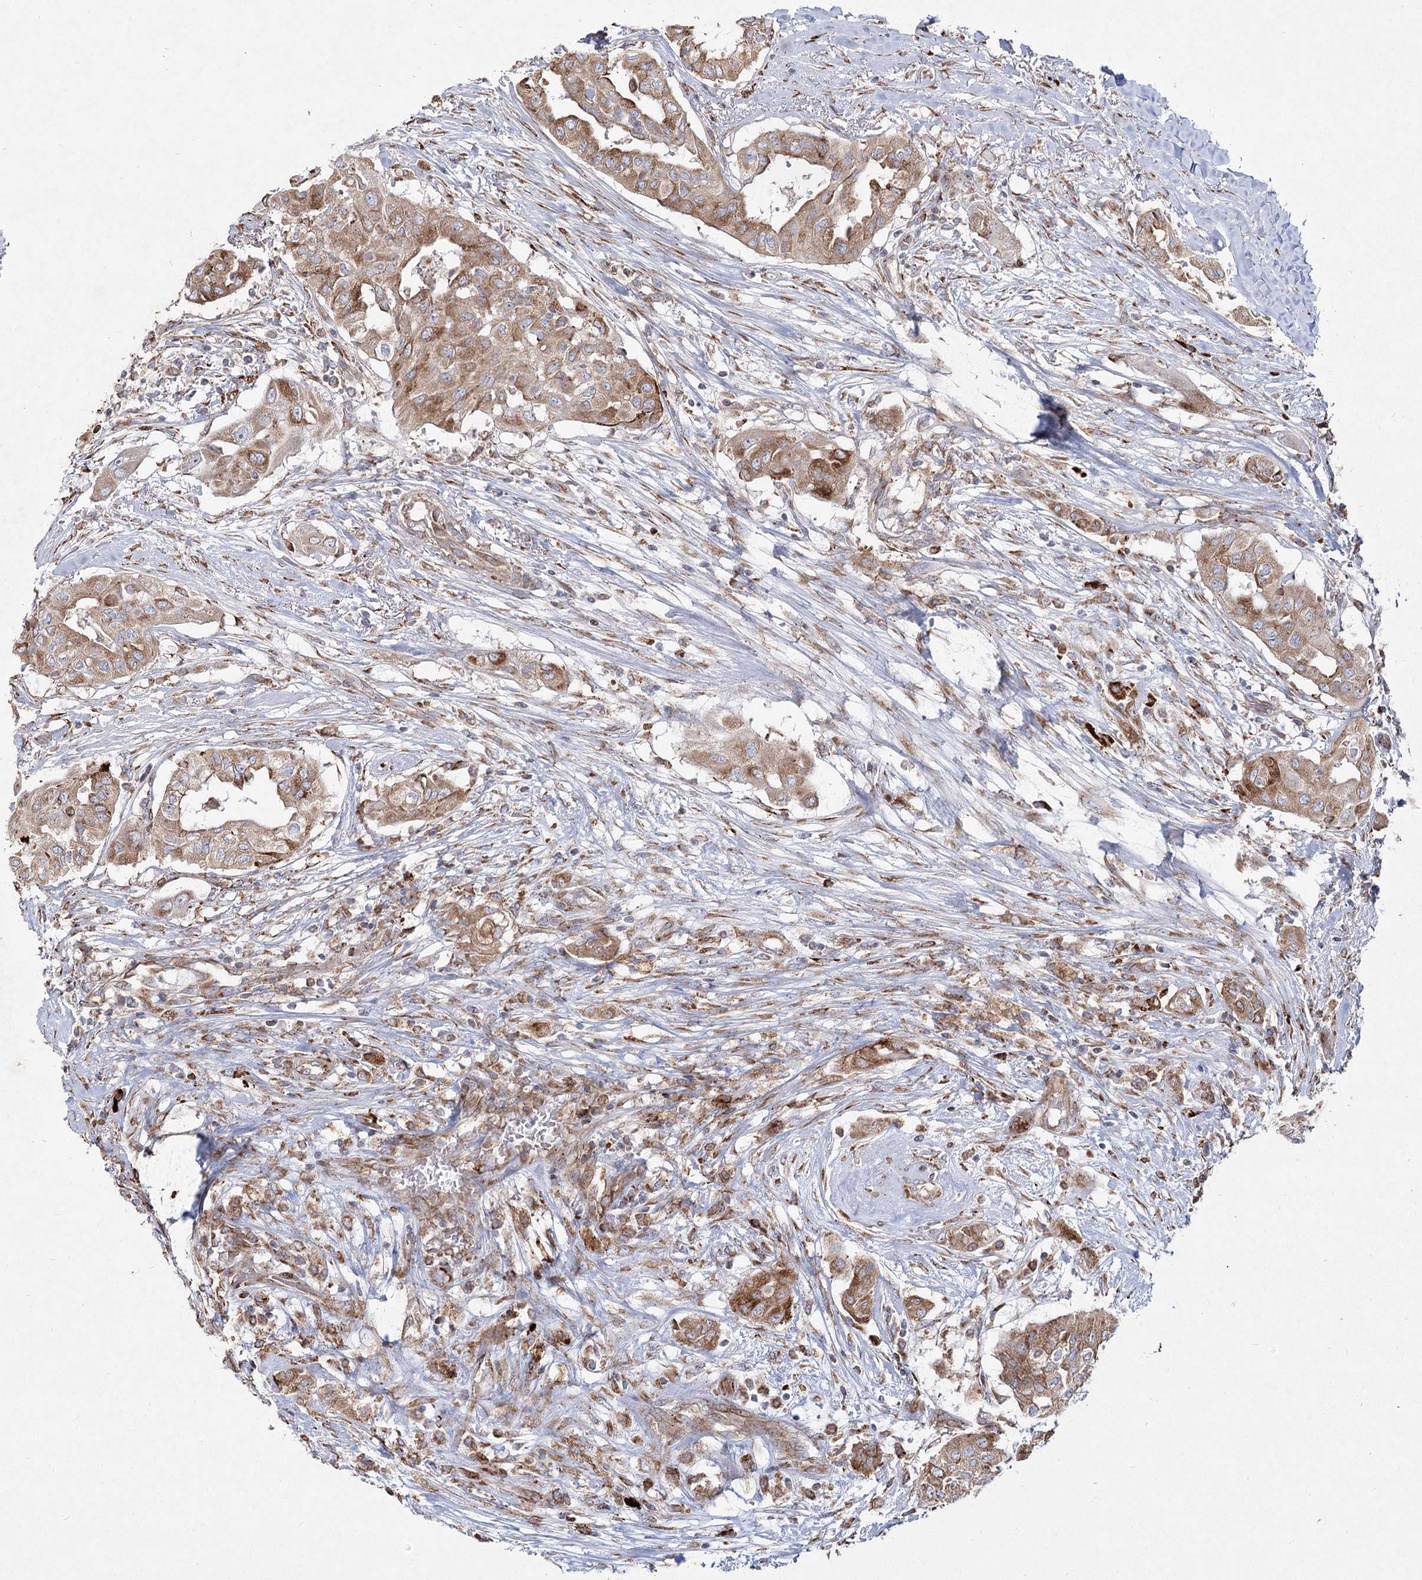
{"staining": {"intensity": "moderate", "quantity": ">75%", "location": "cytoplasmic/membranous"}, "tissue": "thyroid cancer", "cell_type": "Tumor cells", "image_type": "cancer", "snomed": [{"axis": "morphology", "description": "Papillary adenocarcinoma, NOS"}, {"axis": "topography", "description": "Thyroid gland"}], "caption": "Protein staining by immunohistochemistry (IHC) shows moderate cytoplasmic/membranous staining in approximately >75% of tumor cells in thyroid cancer (papillary adenocarcinoma).", "gene": "NHLRC2", "patient": {"sex": "female", "age": 59}}